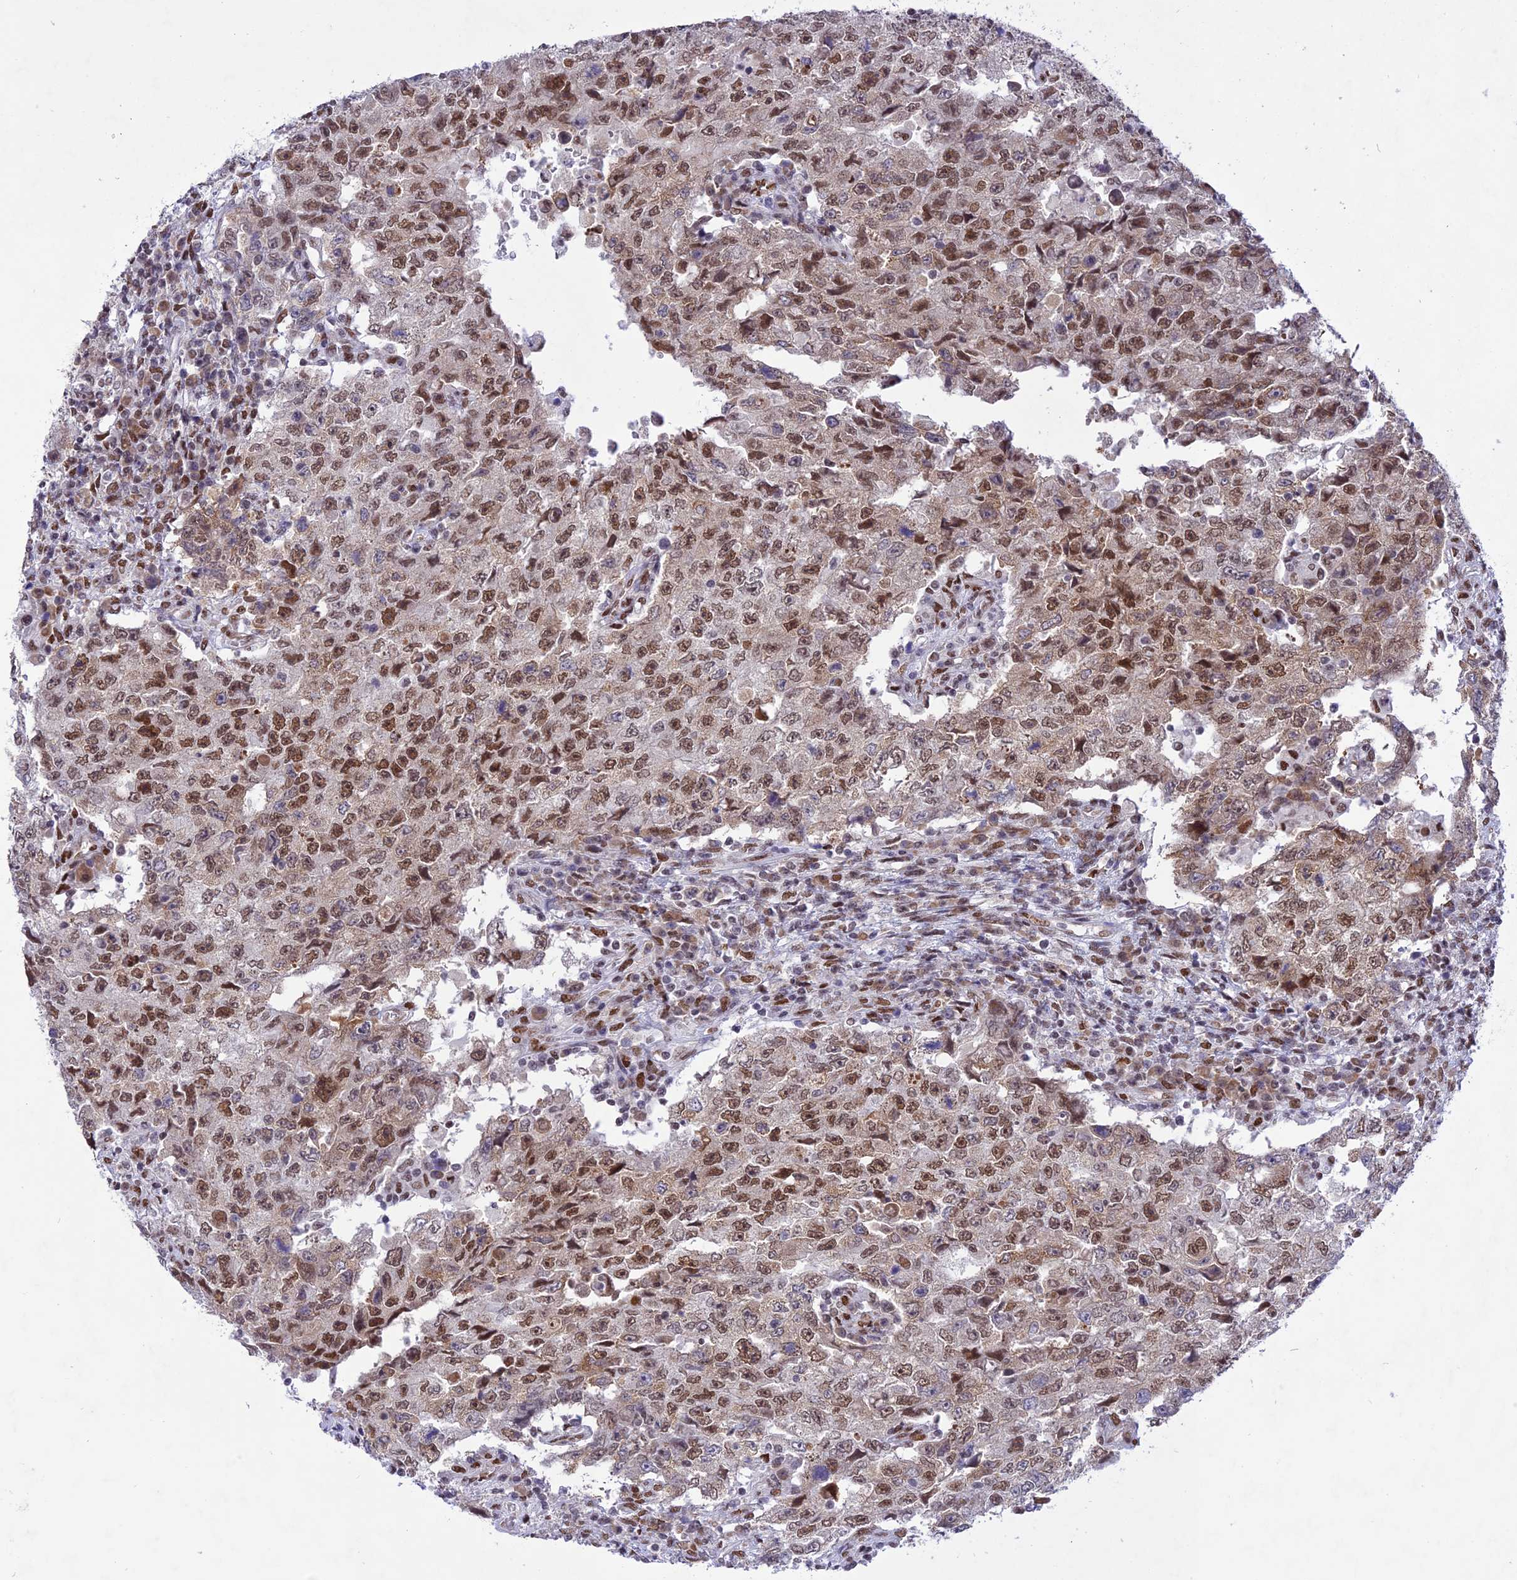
{"staining": {"intensity": "moderate", "quantity": ">75%", "location": "nuclear"}, "tissue": "testis cancer", "cell_type": "Tumor cells", "image_type": "cancer", "snomed": [{"axis": "morphology", "description": "Carcinoma, Embryonal, NOS"}, {"axis": "topography", "description": "Testis"}], "caption": "A brown stain highlights moderate nuclear expression of a protein in human embryonal carcinoma (testis) tumor cells. (IHC, brightfield microscopy, high magnification).", "gene": "DDX1", "patient": {"sex": "male", "age": 26}}